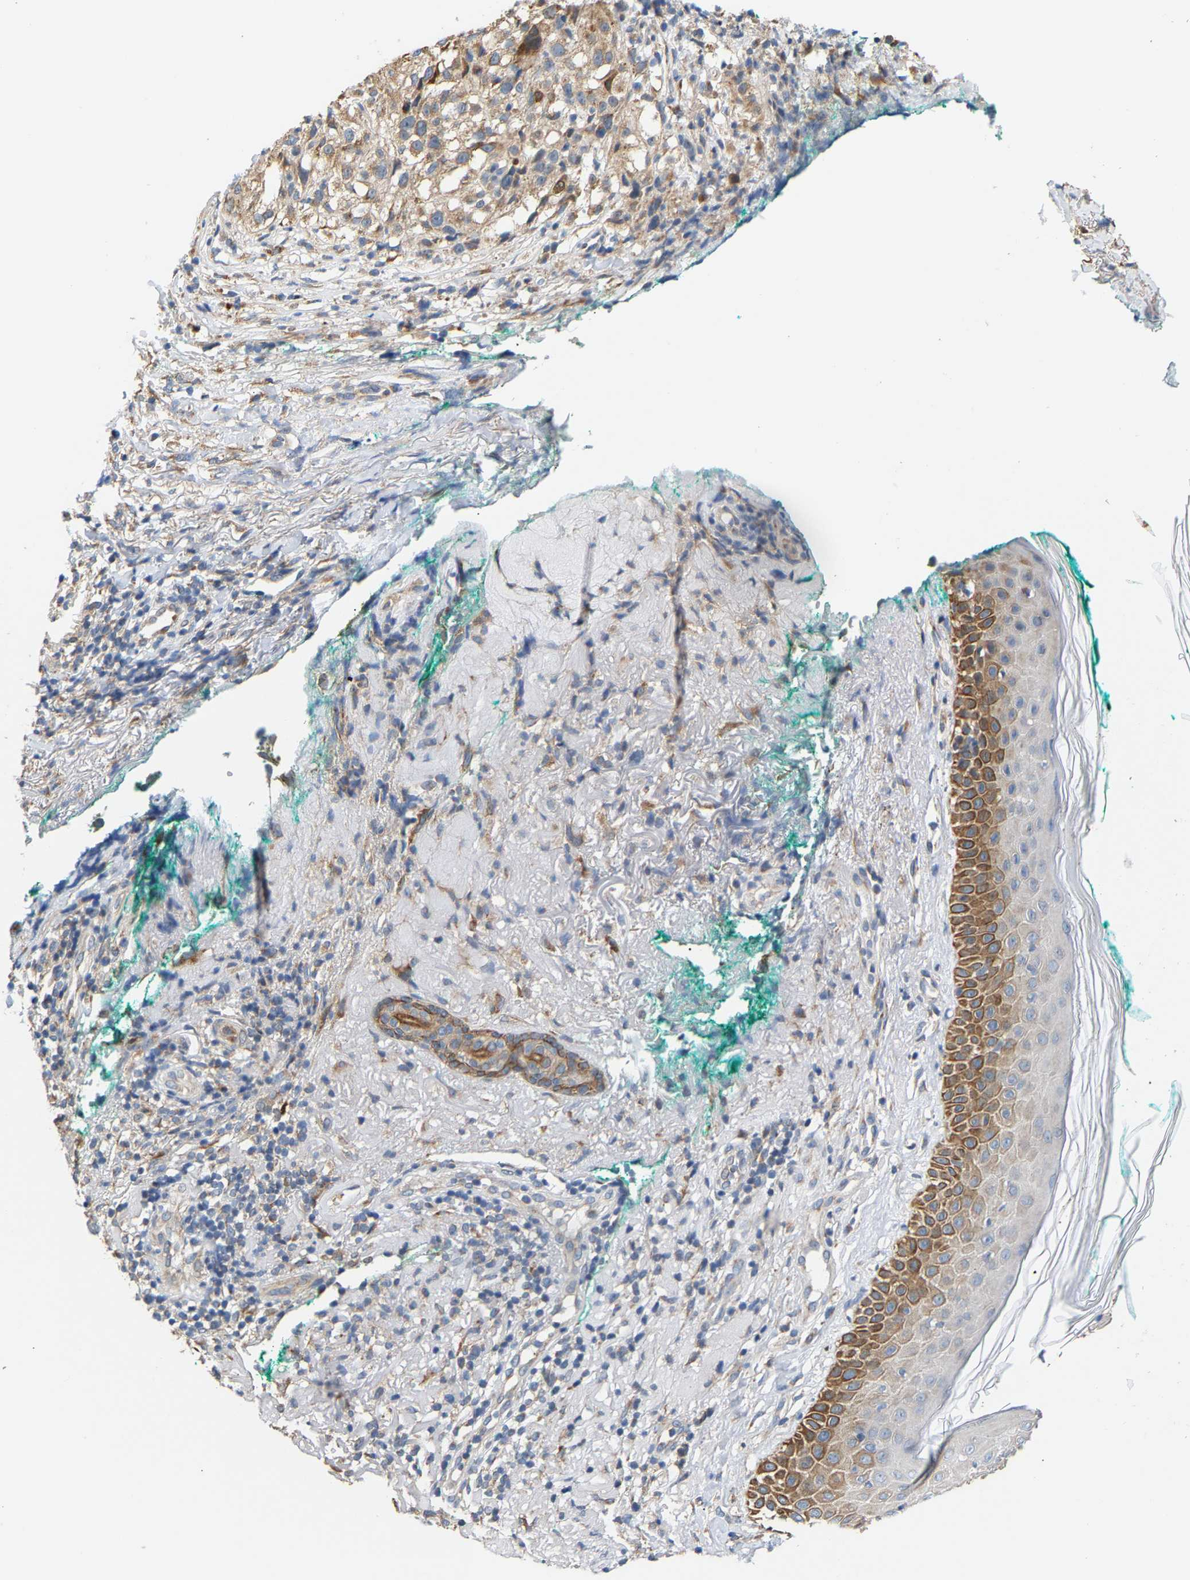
{"staining": {"intensity": "moderate", "quantity": ">75%", "location": "cytoplasmic/membranous"}, "tissue": "melanoma", "cell_type": "Tumor cells", "image_type": "cancer", "snomed": [{"axis": "morphology", "description": "Necrosis, NOS"}, {"axis": "morphology", "description": "Malignant melanoma, NOS"}, {"axis": "topography", "description": "Skin"}], "caption": "Immunohistochemical staining of melanoma exhibits moderate cytoplasmic/membranous protein positivity in about >75% of tumor cells.", "gene": "TMEM168", "patient": {"sex": "female", "age": 87}}